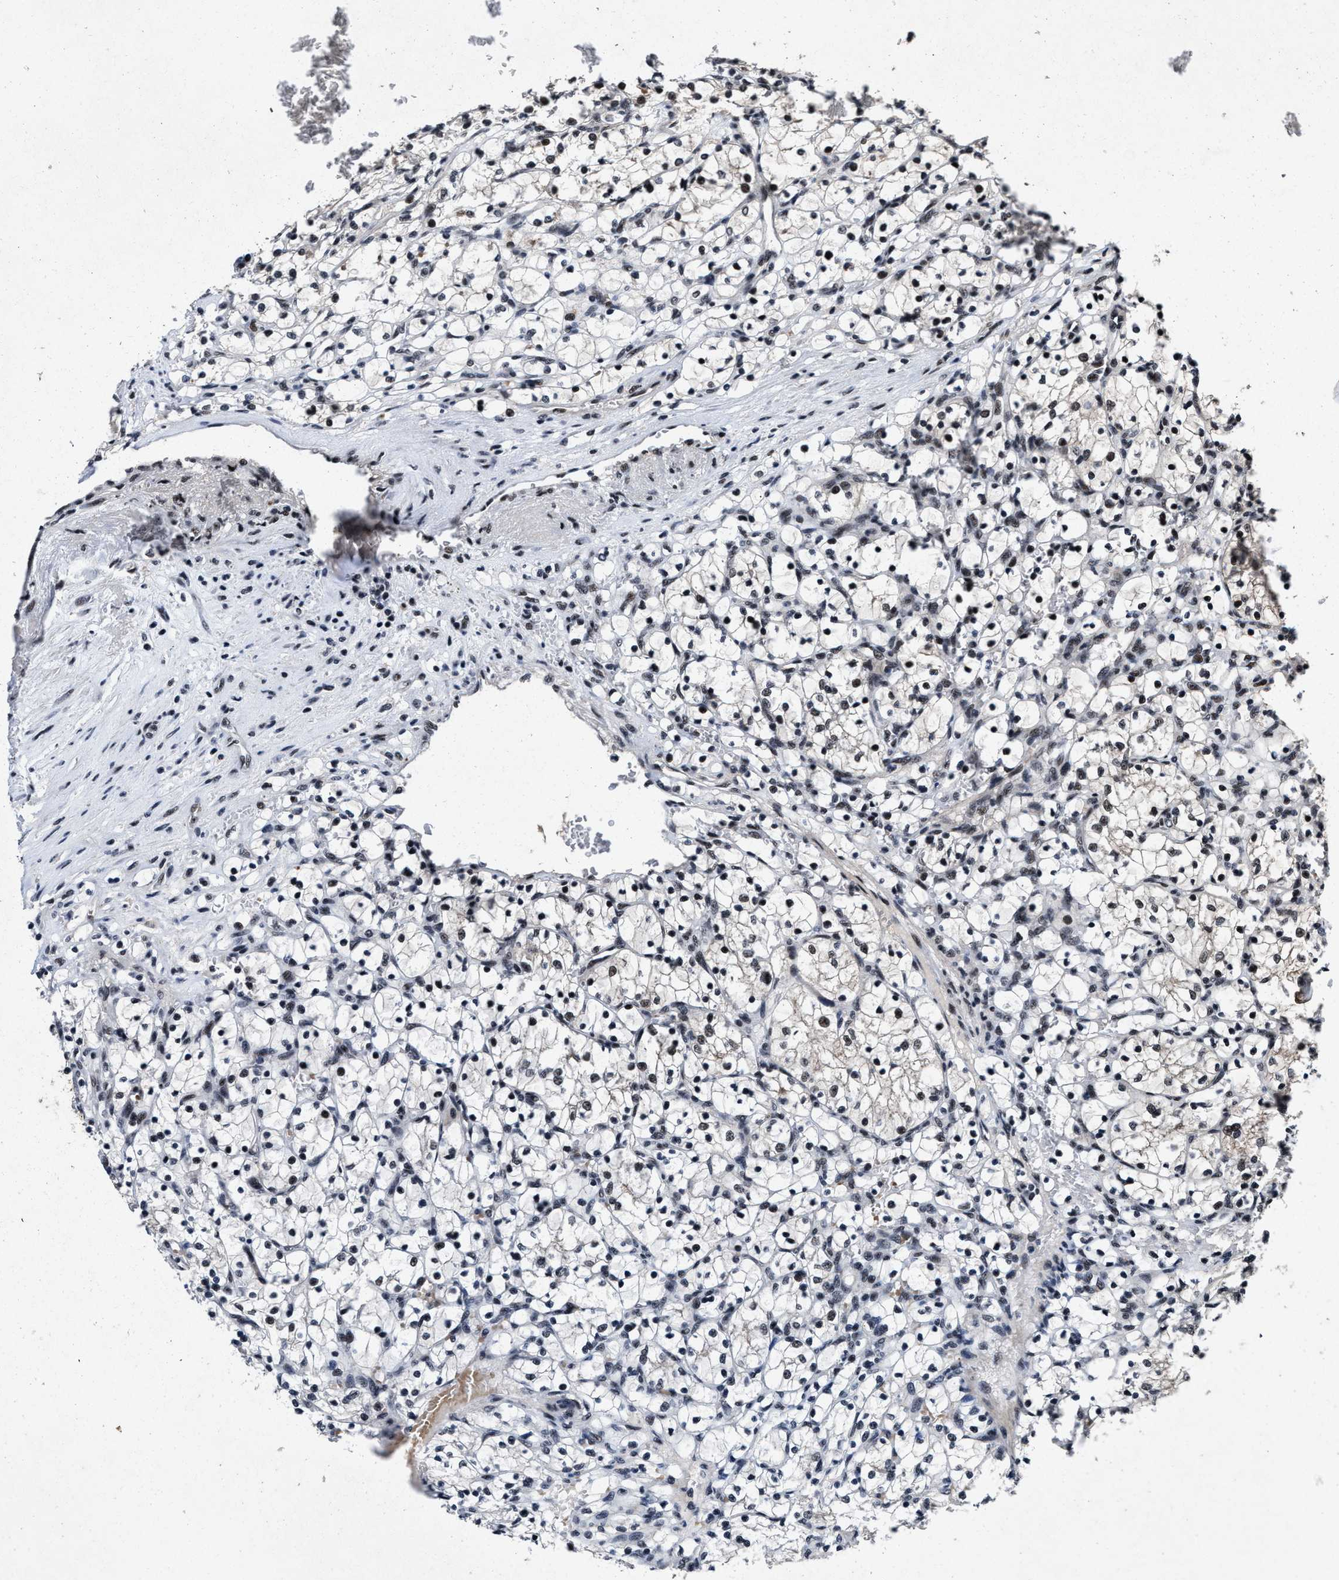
{"staining": {"intensity": "moderate", "quantity": "25%-75%", "location": "nuclear"}, "tissue": "renal cancer", "cell_type": "Tumor cells", "image_type": "cancer", "snomed": [{"axis": "morphology", "description": "Adenocarcinoma, NOS"}, {"axis": "topography", "description": "Kidney"}], "caption": "Human renal cancer (adenocarcinoma) stained with a brown dye exhibits moderate nuclear positive staining in approximately 25%-75% of tumor cells.", "gene": "ZNF233", "patient": {"sex": "female", "age": 69}}